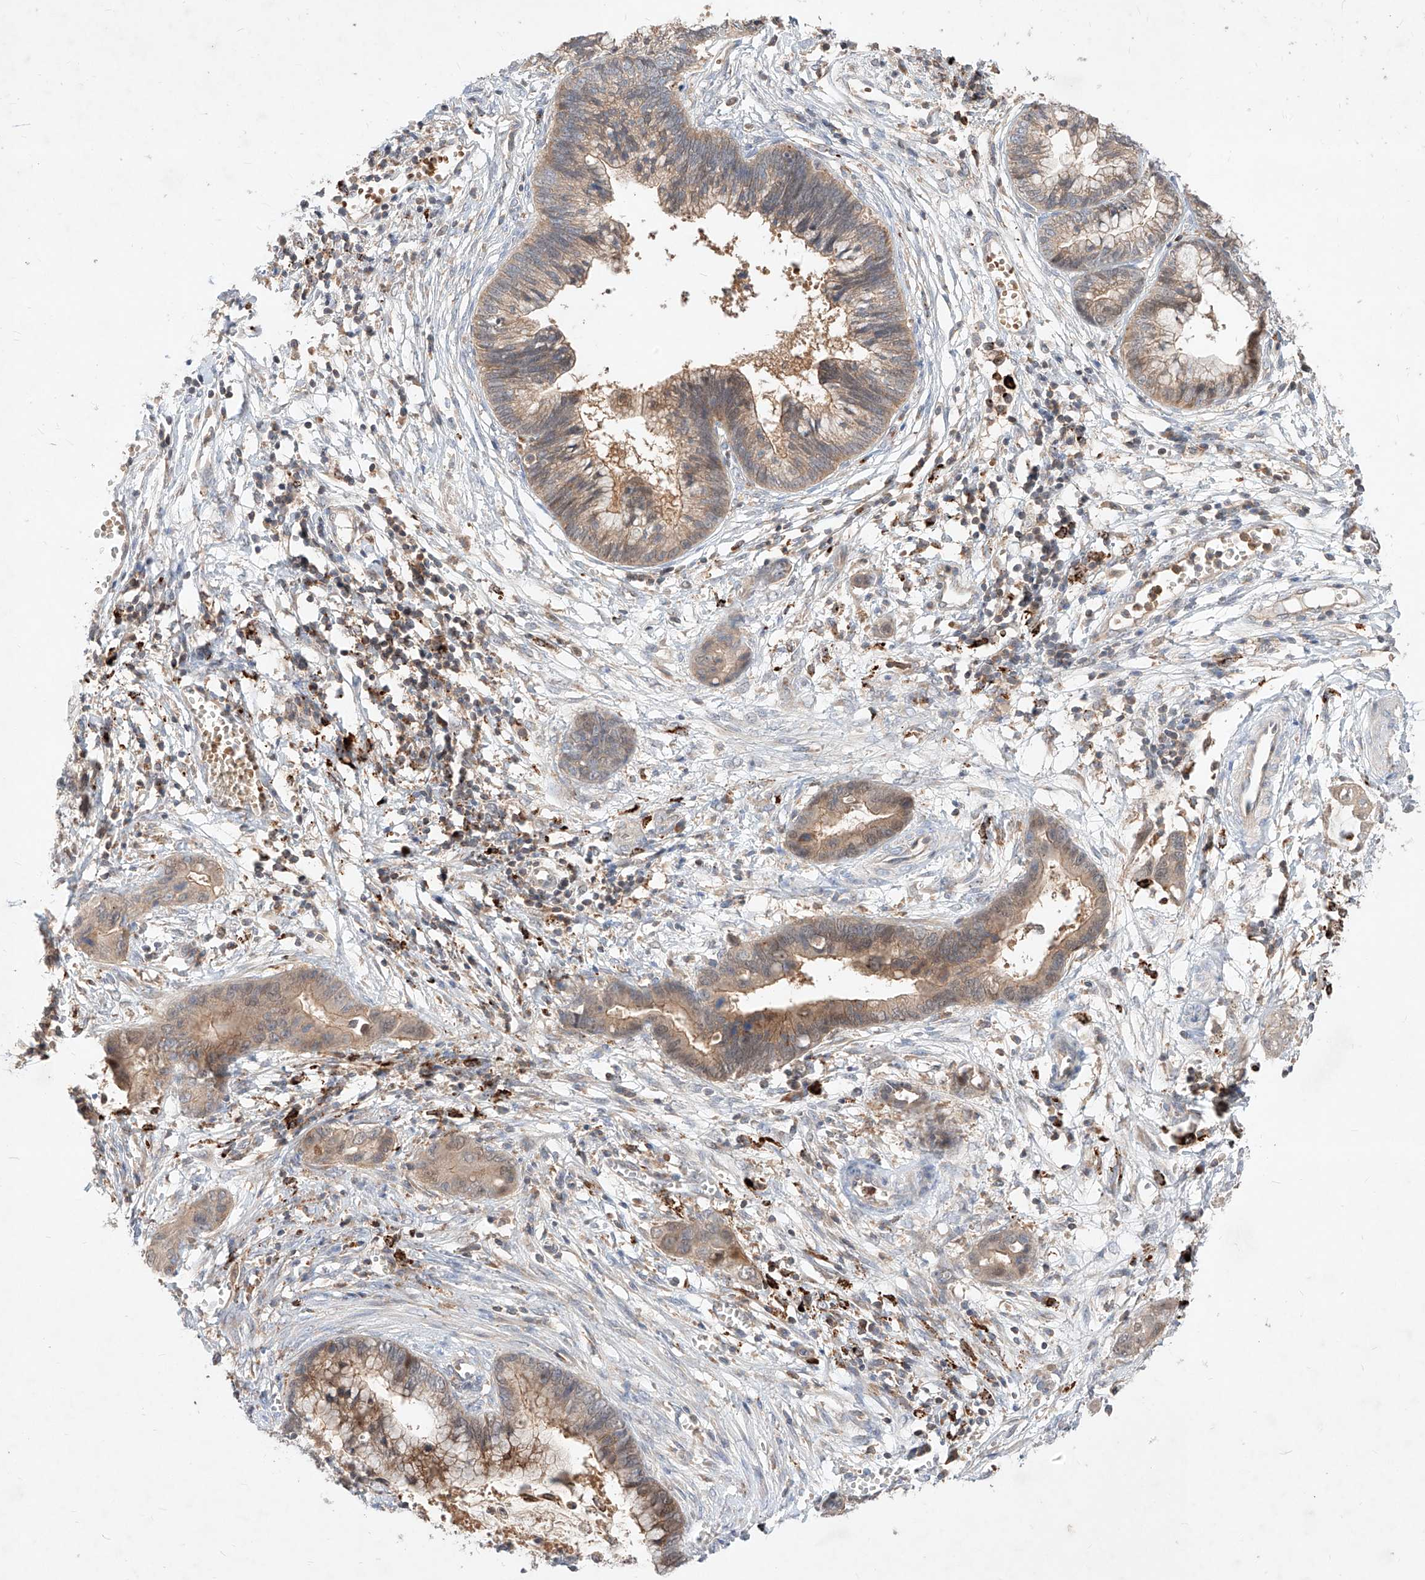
{"staining": {"intensity": "moderate", "quantity": ">75%", "location": "cytoplasmic/membranous"}, "tissue": "cervical cancer", "cell_type": "Tumor cells", "image_type": "cancer", "snomed": [{"axis": "morphology", "description": "Adenocarcinoma, NOS"}, {"axis": "topography", "description": "Cervix"}], "caption": "Adenocarcinoma (cervical) stained with a protein marker reveals moderate staining in tumor cells.", "gene": "TSNAX", "patient": {"sex": "female", "age": 44}}